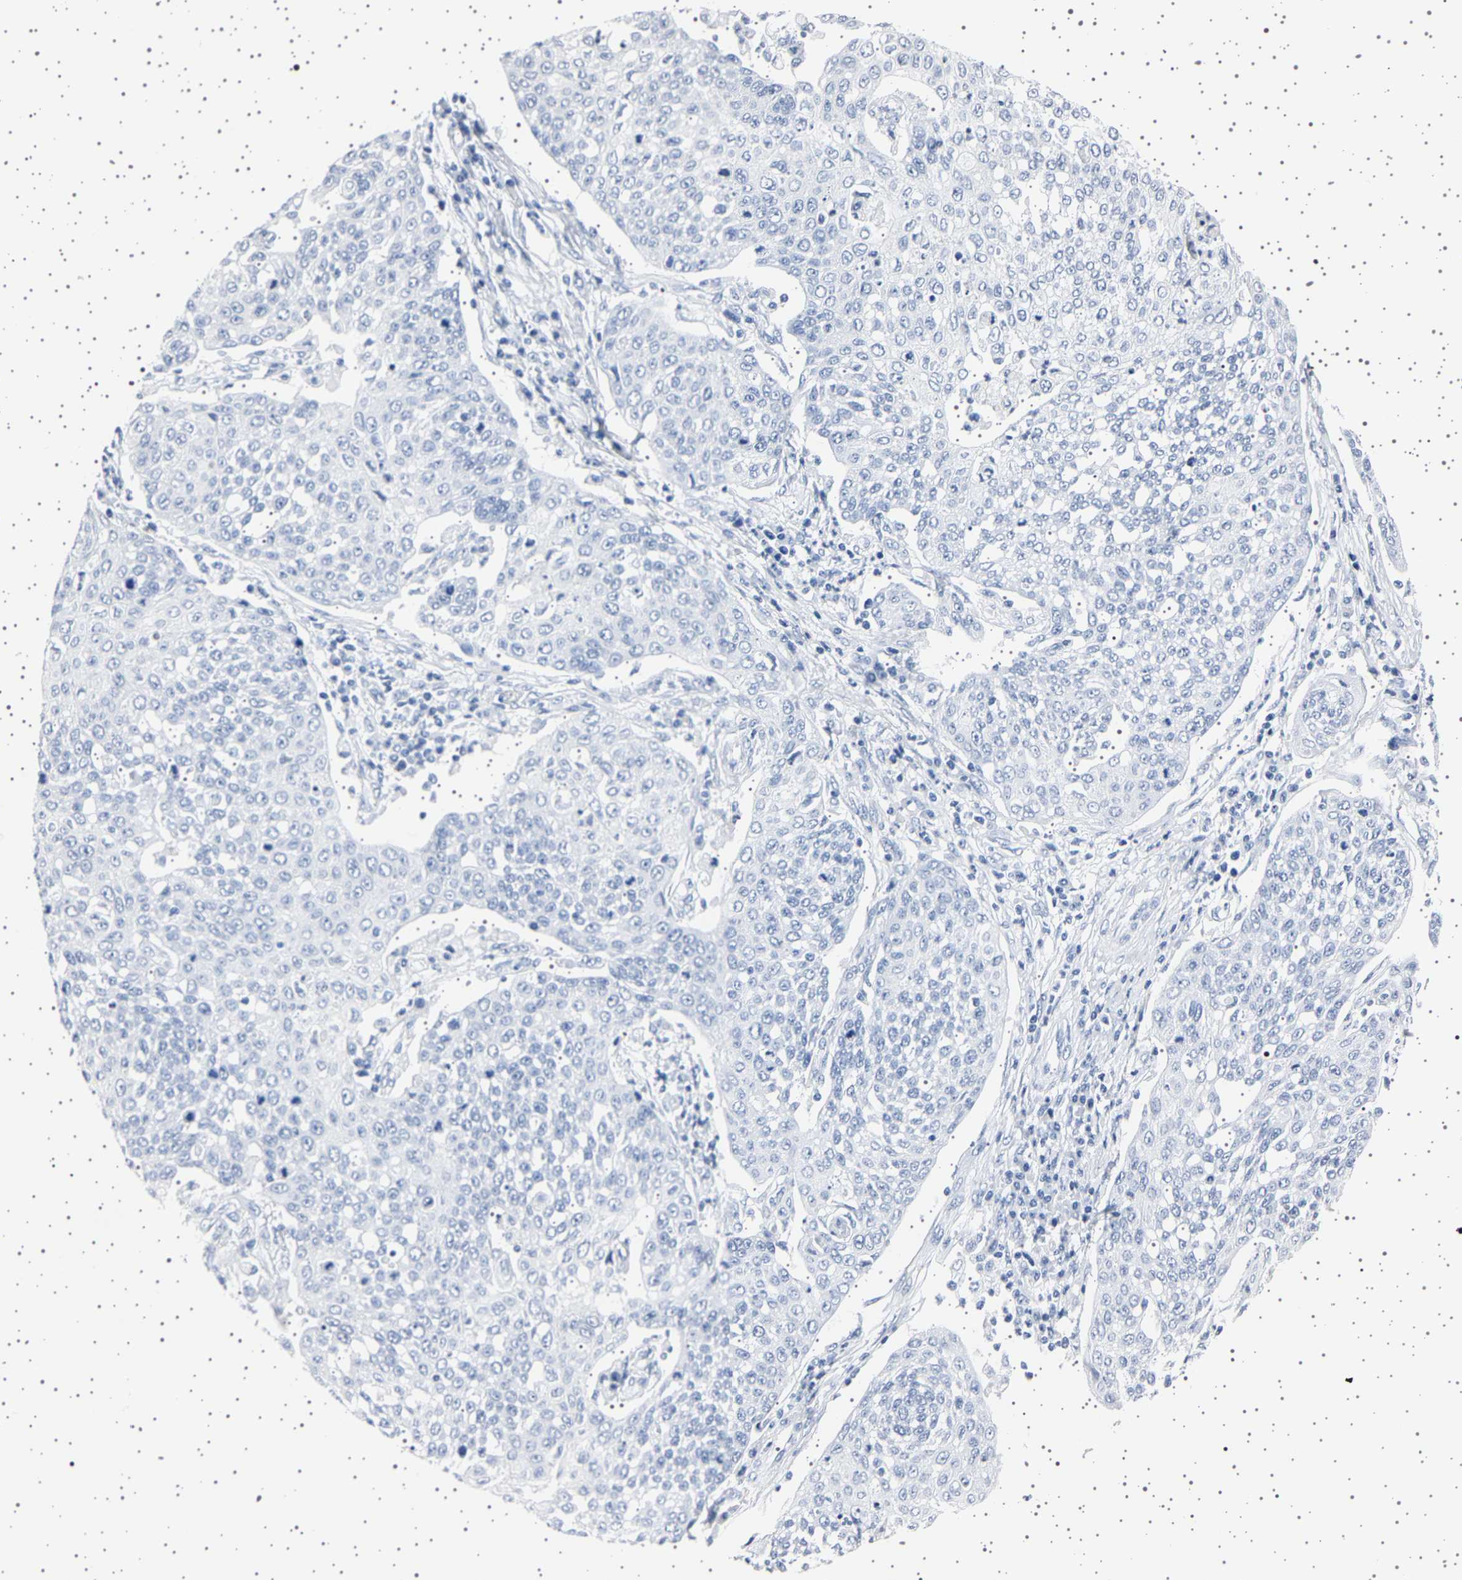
{"staining": {"intensity": "negative", "quantity": "none", "location": "none"}, "tissue": "cervical cancer", "cell_type": "Tumor cells", "image_type": "cancer", "snomed": [{"axis": "morphology", "description": "Squamous cell carcinoma, NOS"}, {"axis": "topography", "description": "Cervix"}], "caption": "Immunohistochemical staining of human cervical squamous cell carcinoma reveals no significant expression in tumor cells.", "gene": "TFF3", "patient": {"sex": "female", "age": 34}}